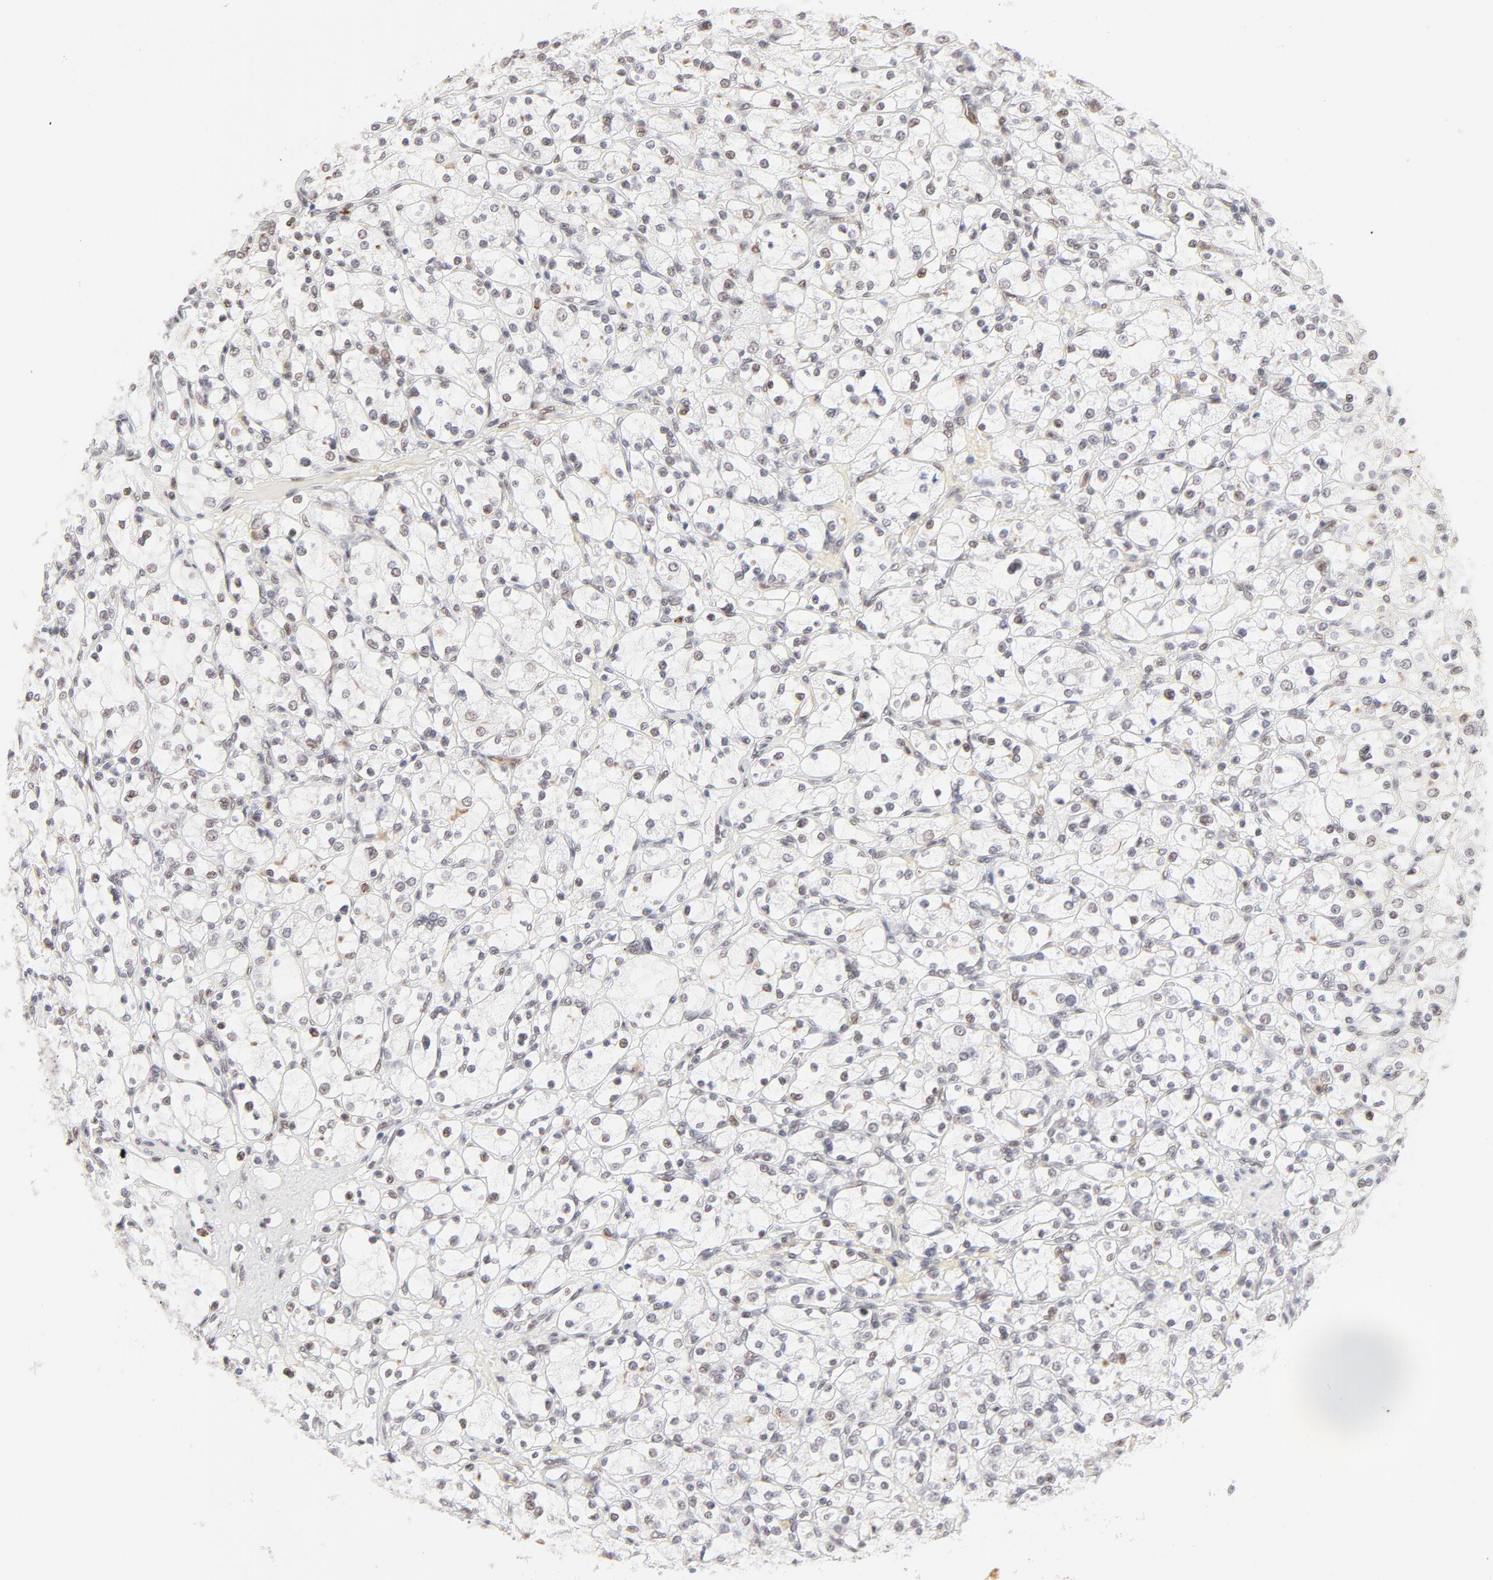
{"staining": {"intensity": "weak", "quantity": "<25%", "location": "nuclear"}, "tissue": "renal cancer", "cell_type": "Tumor cells", "image_type": "cancer", "snomed": [{"axis": "morphology", "description": "Adenocarcinoma, NOS"}, {"axis": "topography", "description": "Kidney"}], "caption": "Protein analysis of adenocarcinoma (renal) exhibits no significant staining in tumor cells.", "gene": "PBX1", "patient": {"sex": "female", "age": 83}}